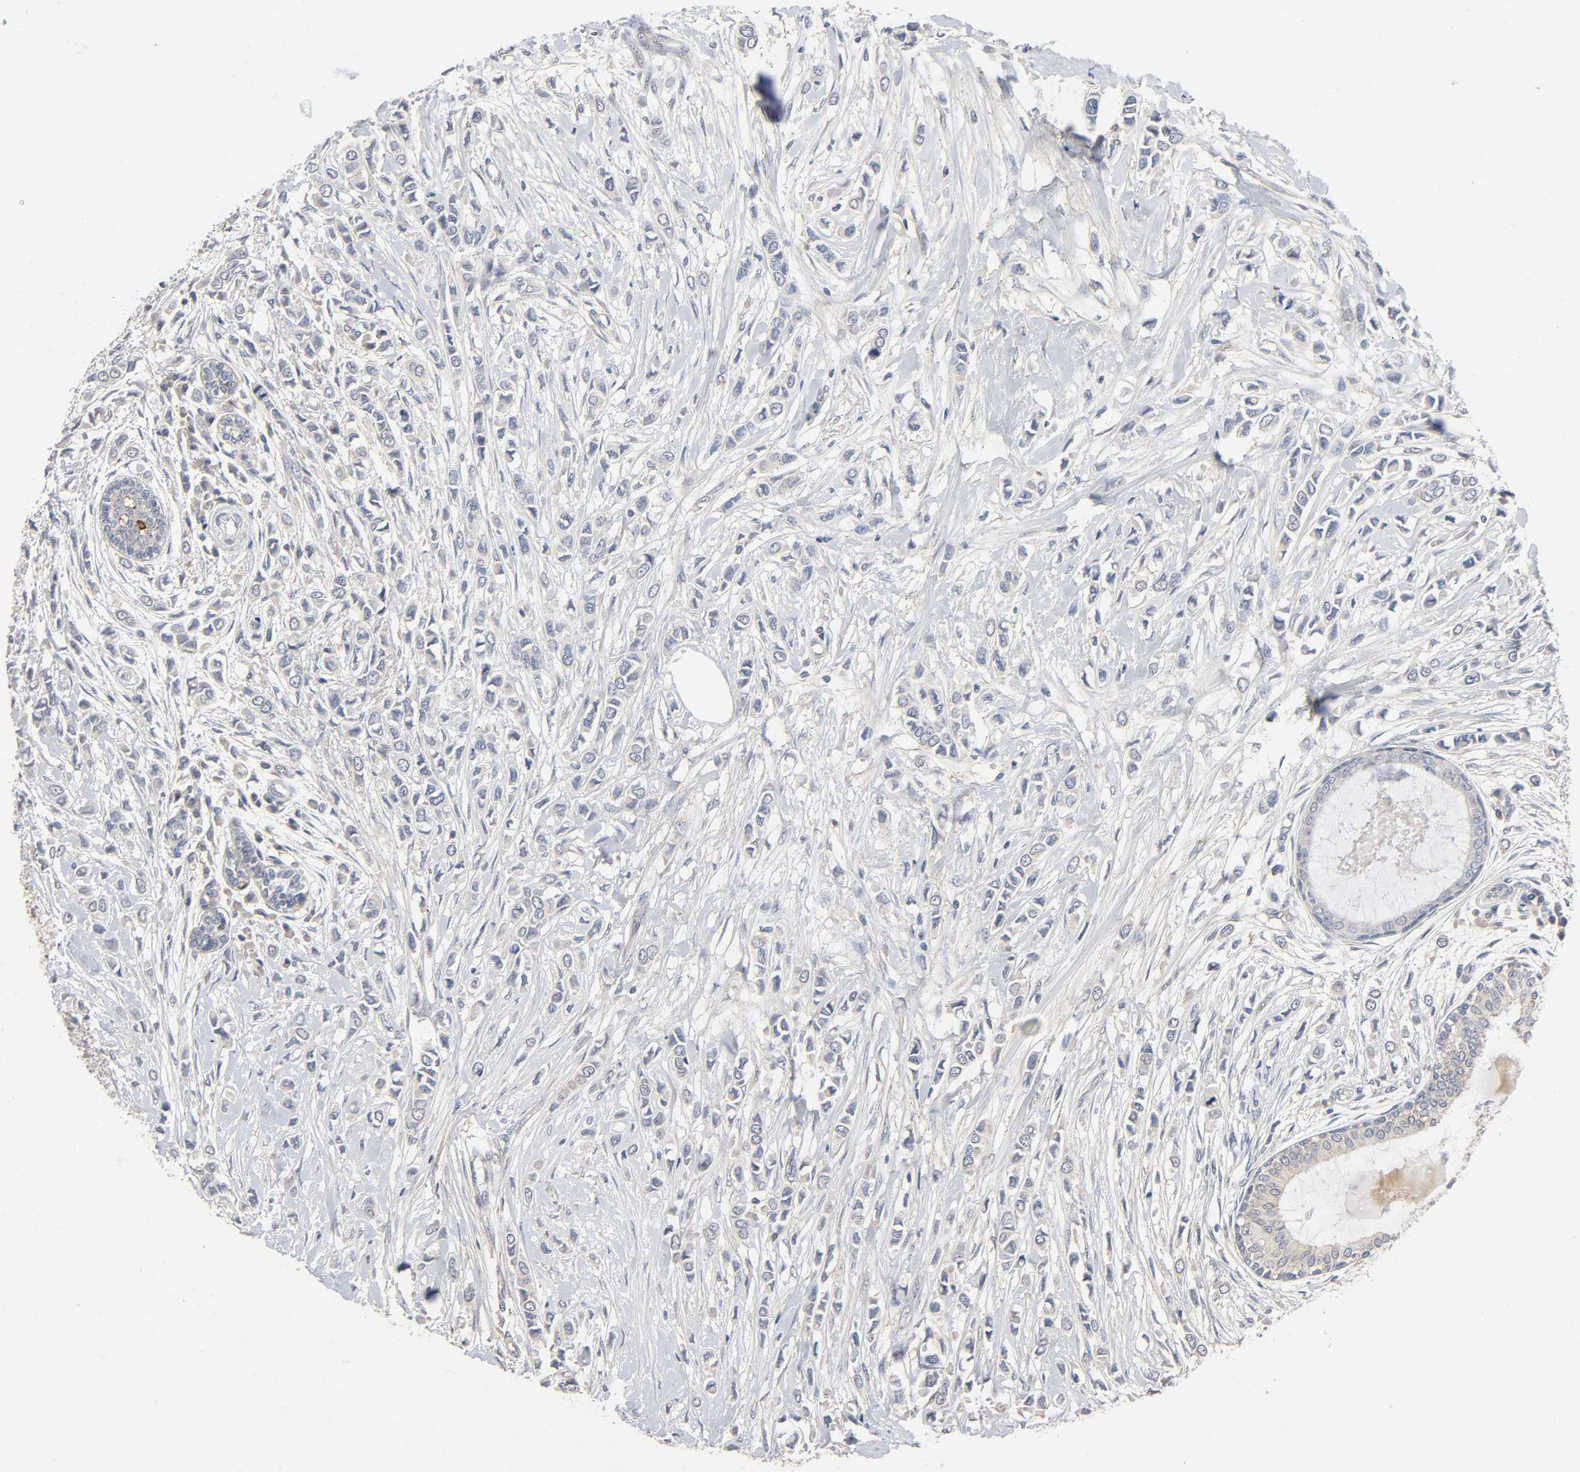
{"staining": {"intensity": "negative", "quantity": "none", "location": "none"}, "tissue": "breast cancer", "cell_type": "Tumor cells", "image_type": "cancer", "snomed": [{"axis": "morphology", "description": "Lobular carcinoma"}, {"axis": "topography", "description": "Breast"}], "caption": "There is no significant expression in tumor cells of breast lobular carcinoma. (DAB (3,3'-diaminobenzidine) IHC, high magnification).", "gene": "SLC10A2", "patient": {"sex": "female", "age": 51}}